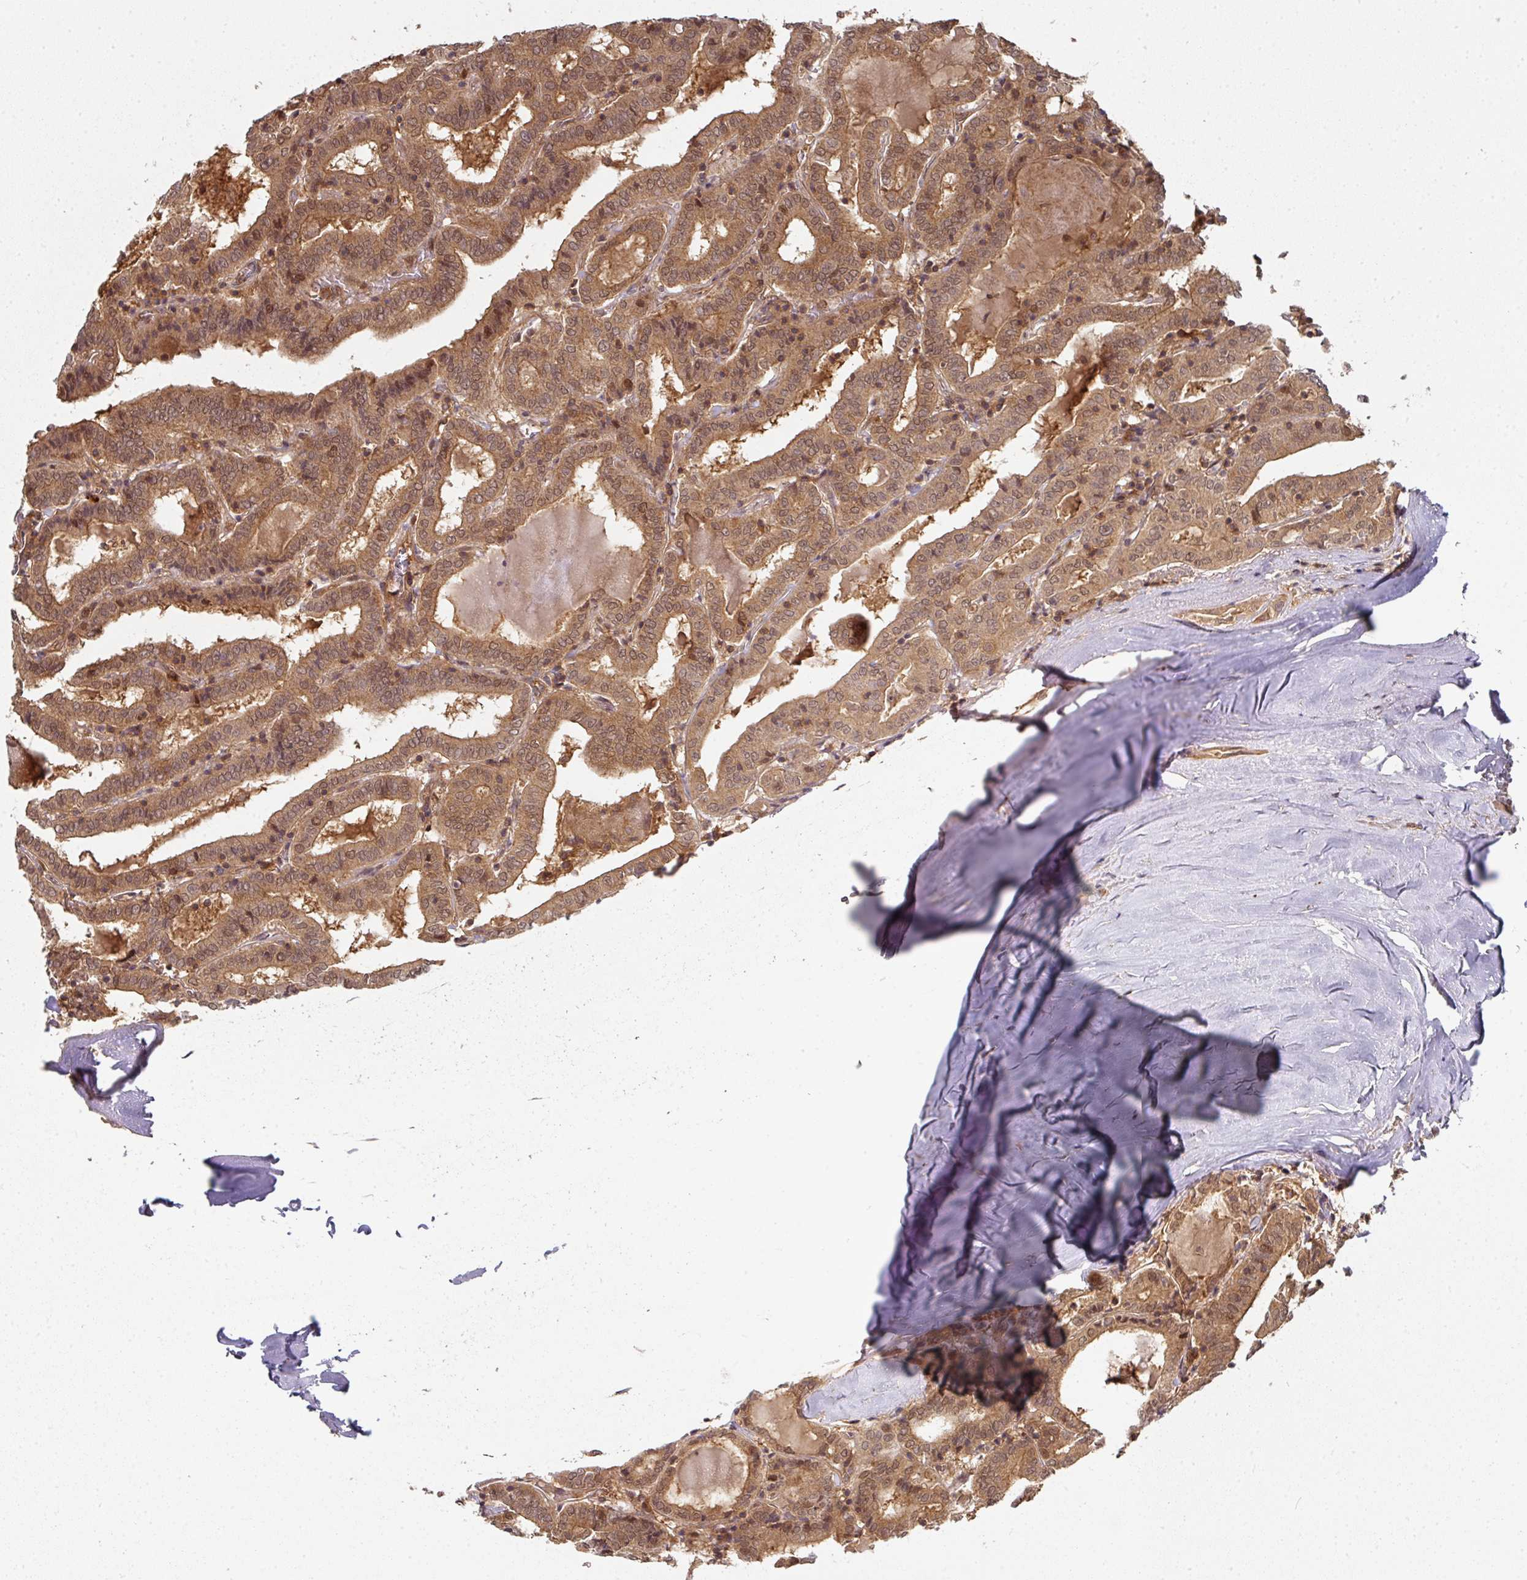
{"staining": {"intensity": "moderate", "quantity": ">75%", "location": "cytoplasmic/membranous,nuclear"}, "tissue": "thyroid cancer", "cell_type": "Tumor cells", "image_type": "cancer", "snomed": [{"axis": "morphology", "description": "Papillary adenocarcinoma, NOS"}, {"axis": "topography", "description": "Thyroid gland"}], "caption": "Immunohistochemical staining of thyroid papillary adenocarcinoma exhibits moderate cytoplasmic/membranous and nuclear protein staining in approximately >75% of tumor cells.", "gene": "EIF4EBP2", "patient": {"sex": "female", "age": 72}}